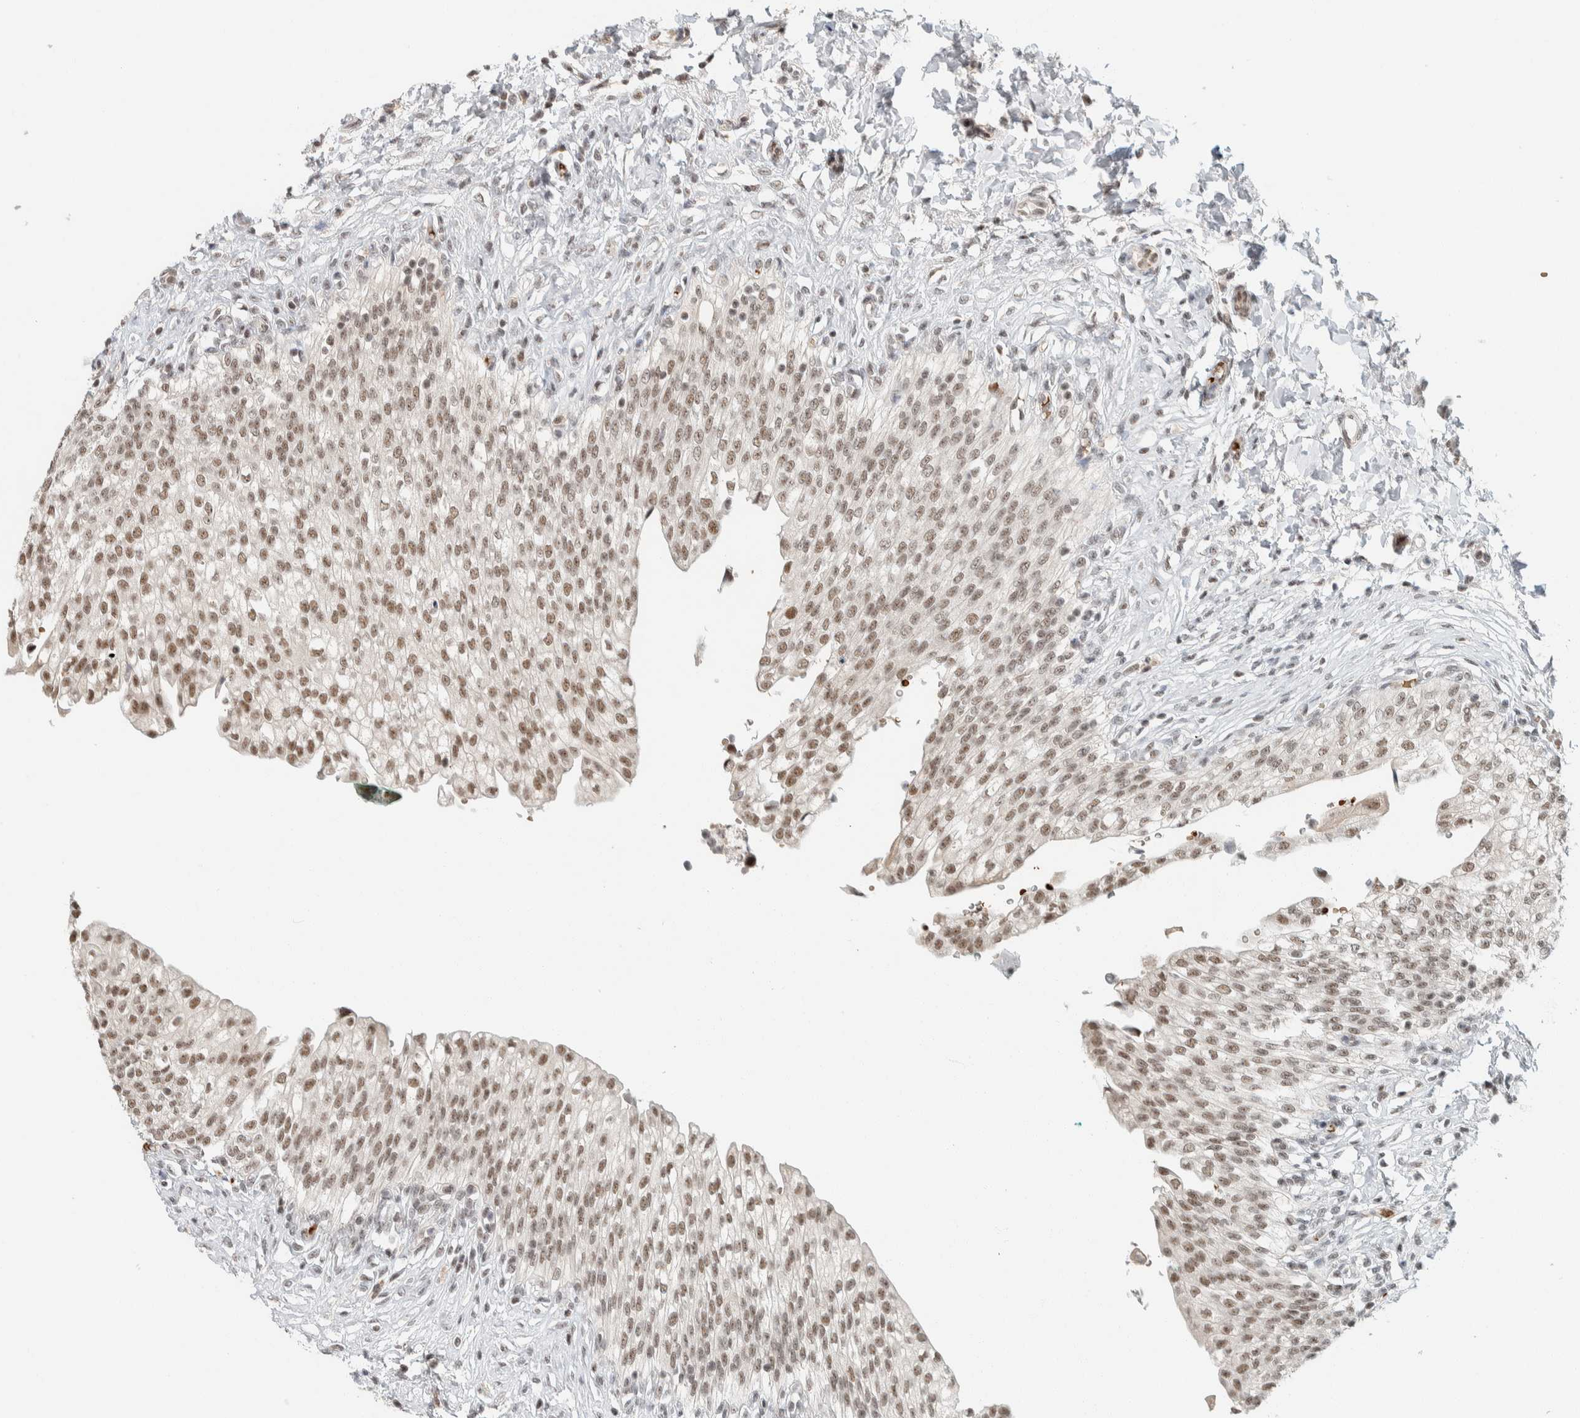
{"staining": {"intensity": "moderate", "quantity": ">75%", "location": "nuclear"}, "tissue": "urinary bladder", "cell_type": "Urothelial cells", "image_type": "normal", "snomed": [{"axis": "morphology", "description": "Urothelial carcinoma, High grade"}, {"axis": "topography", "description": "Urinary bladder"}], "caption": "Approximately >75% of urothelial cells in normal urinary bladder demonstrate moderate nuclear protein staining as visualized by brown immunohistochemical staining.", "gene": "ZBTB2", "patient": {"sex": "male", "age": 46}}